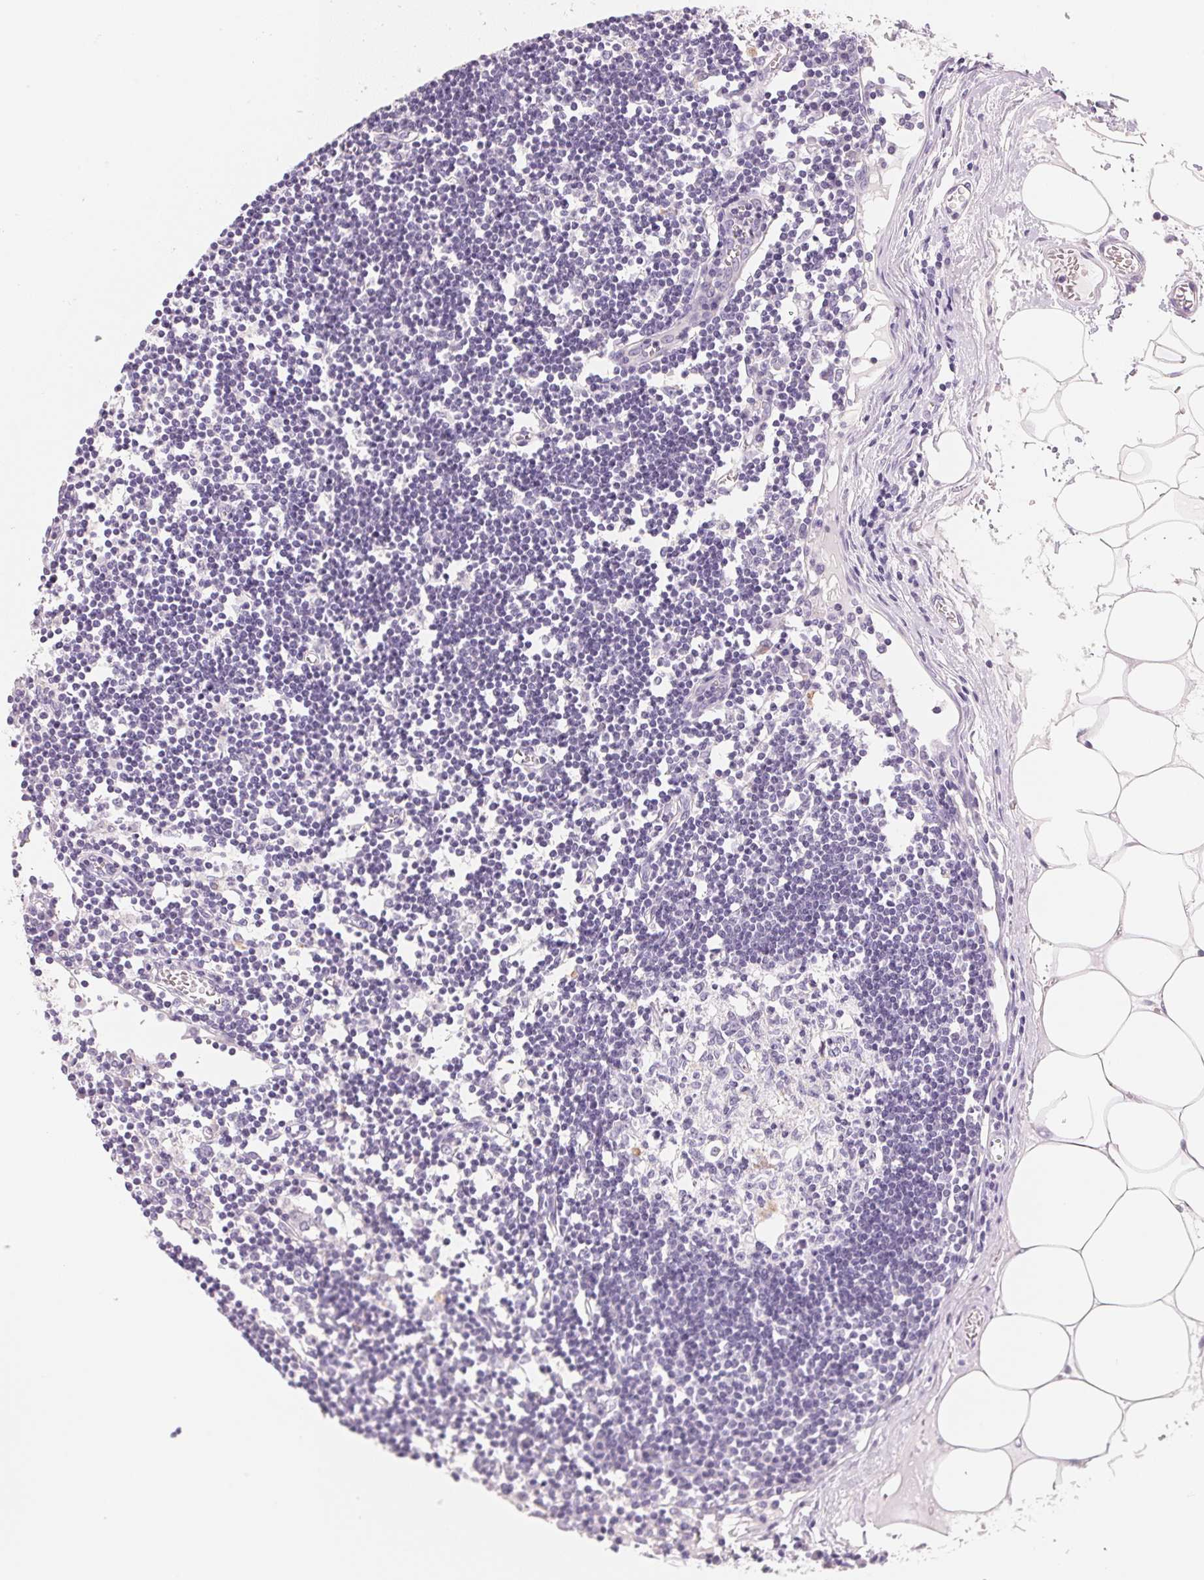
{"staining": {"intensity": "negative", "quantity": "none", "location": "none"}, "tissue": "lymph node", "cell_type": "Germinal center cells", "image_type": "normal", "snomed": [{"axis": "morphology", "description": "Normal tissue, NOS"}, {"axis": "topography", "description": "Lymph node"}], "caption": "DAB (3,3'-diaminobenzidine) immunohistochemical staining of normal human lymph node displays no significant staining in germinal center cells.", "gene": "ACP3", "patient": {"sex": "female", "age": 65}}